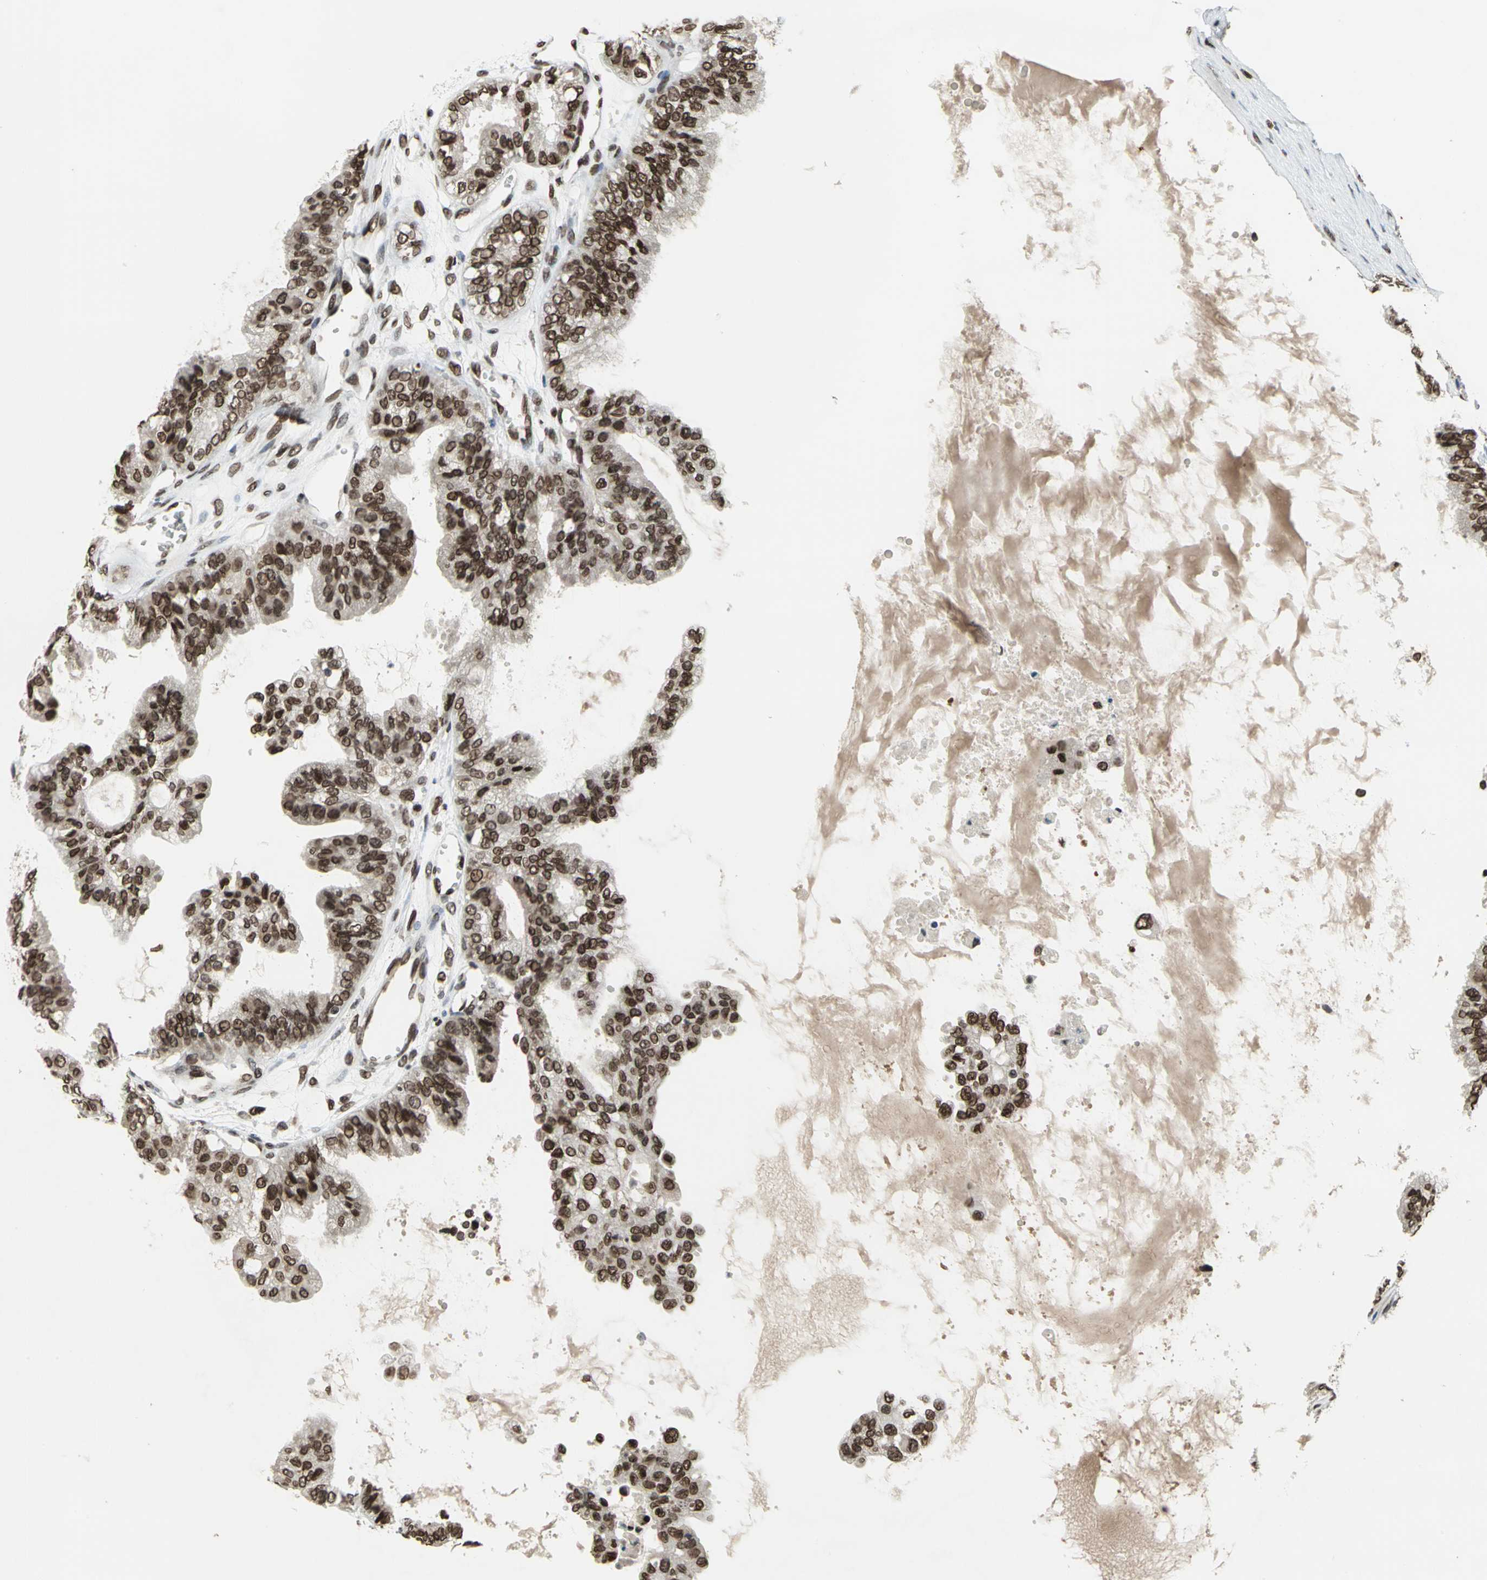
{"staining": {"intensity": "strong", "quantity": ">75%", "location": "cytoplasmic/membranous,nuclear"}, "tissue": "ovarian cancer", "cell_type": "Tumor cells", "image_type": "cancer", "snomed": [{"axis": "morphology", "description": "Carcinoma, NOS"}, {"axis": "morphology", "description": "Carcinoma, endometroid"}, {"axis": "topography", "description": "Ovary"}], "caption": "Strong cytoplasmic/membranous and nuclear expression for a protein is present in about >75% of tumor cells of carcinoma (ovarian) using immunohistochemistry.", "gene": "ISY1", "patient": {"sex": "female", "age": 50}}